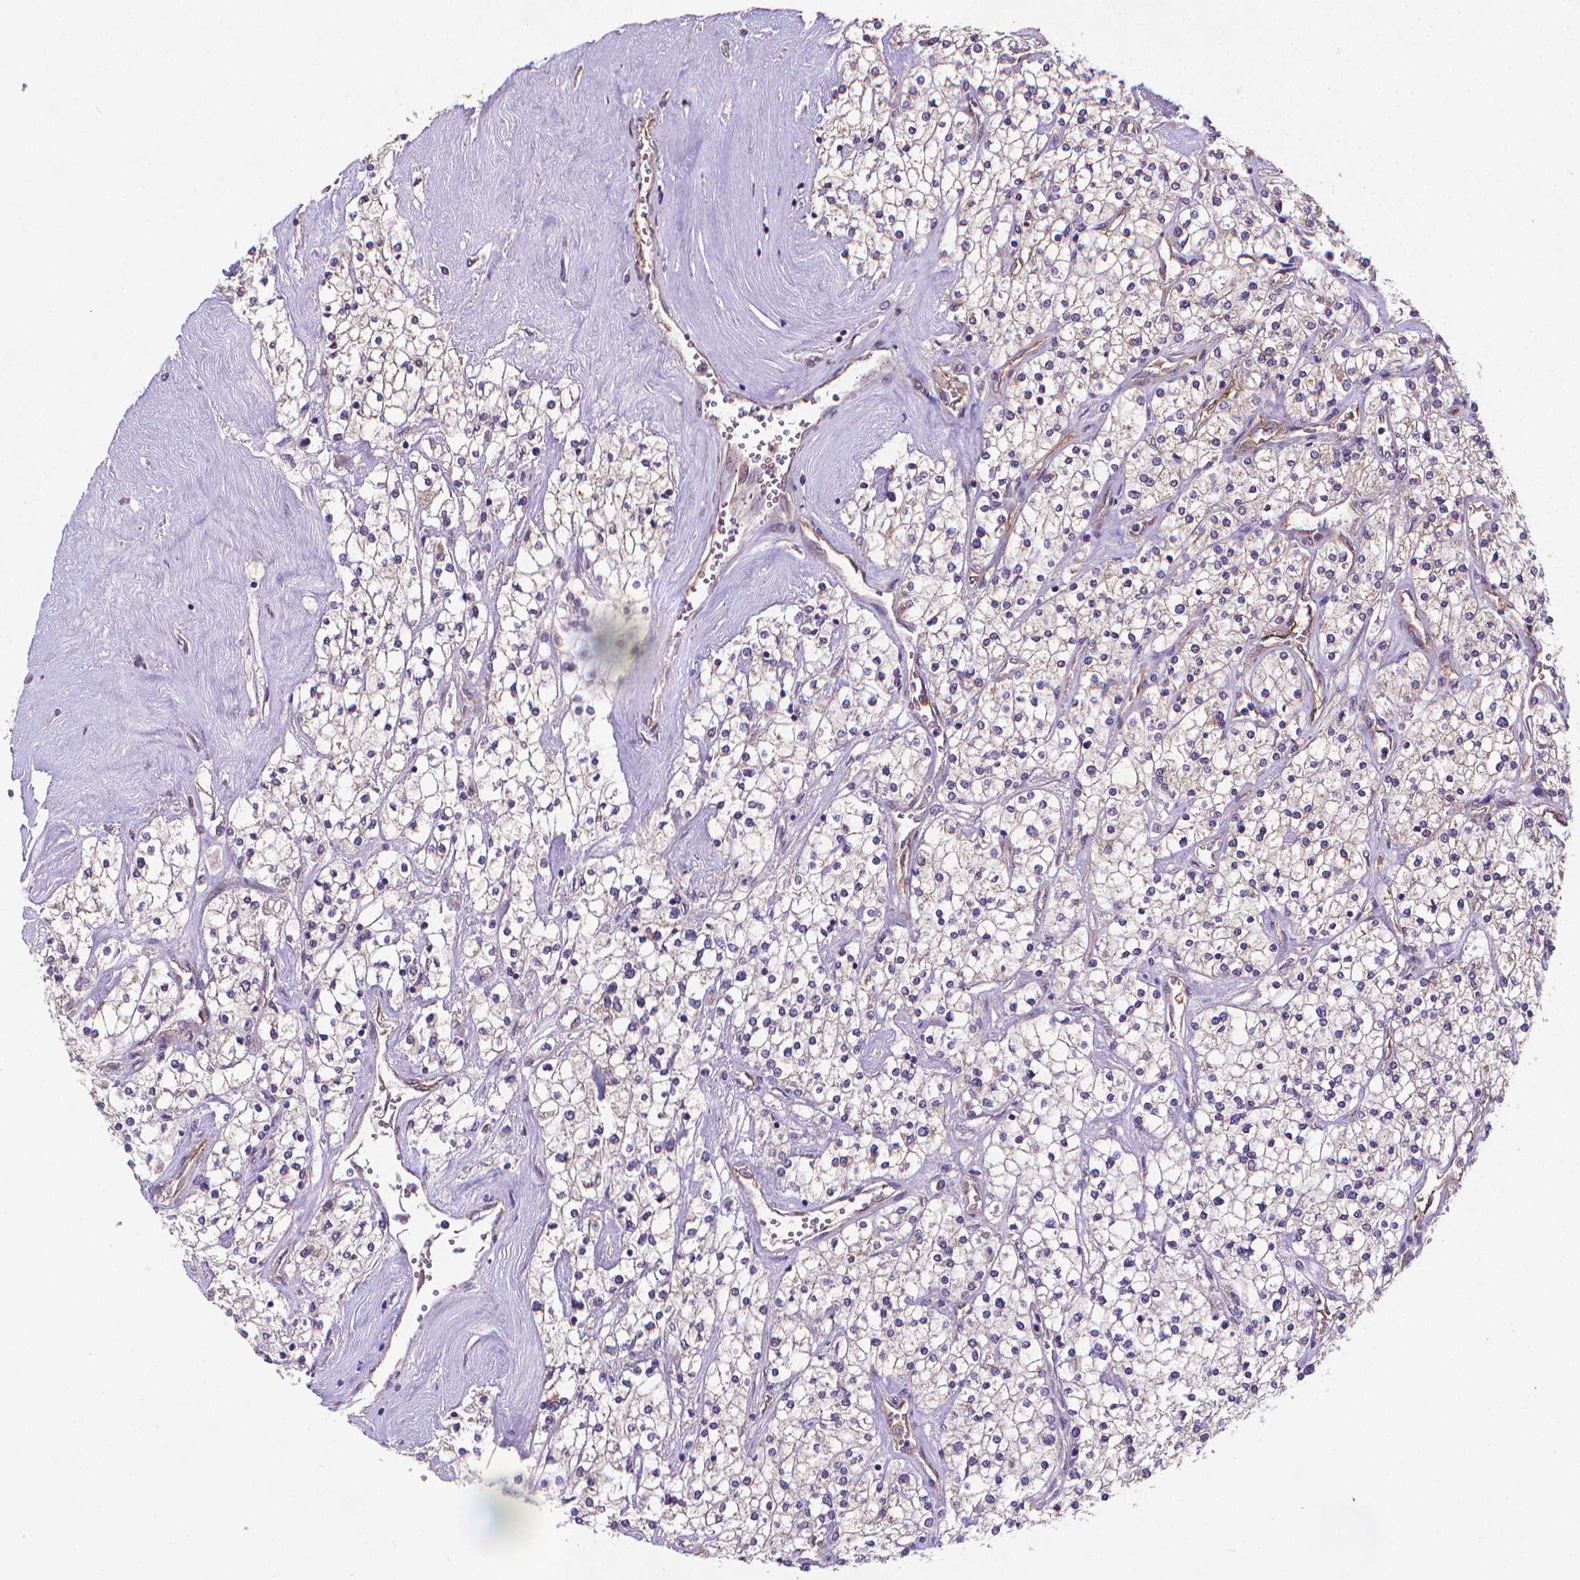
{"staining": {"intensity": "weak", "quantity": "<25%", "location": "cytoplasmic/membranous"}, "tissue": "renal cancer", "cell_type": "Tumor cells", "image_type": "cancer", "snomed": [{"axis": "morphology", "description": "Adenocarcinoma, NOS"}, {"axis": "topography", "description": "Kidney"}], "caption": "IHC image of neoplastic tissue: renal cancer (adenocarcinoma) stained with DAB demonstrates no significant protein staining in tumor cells.", "gene": "GPR63", "patient": {"sex": "male", "age": 80}}